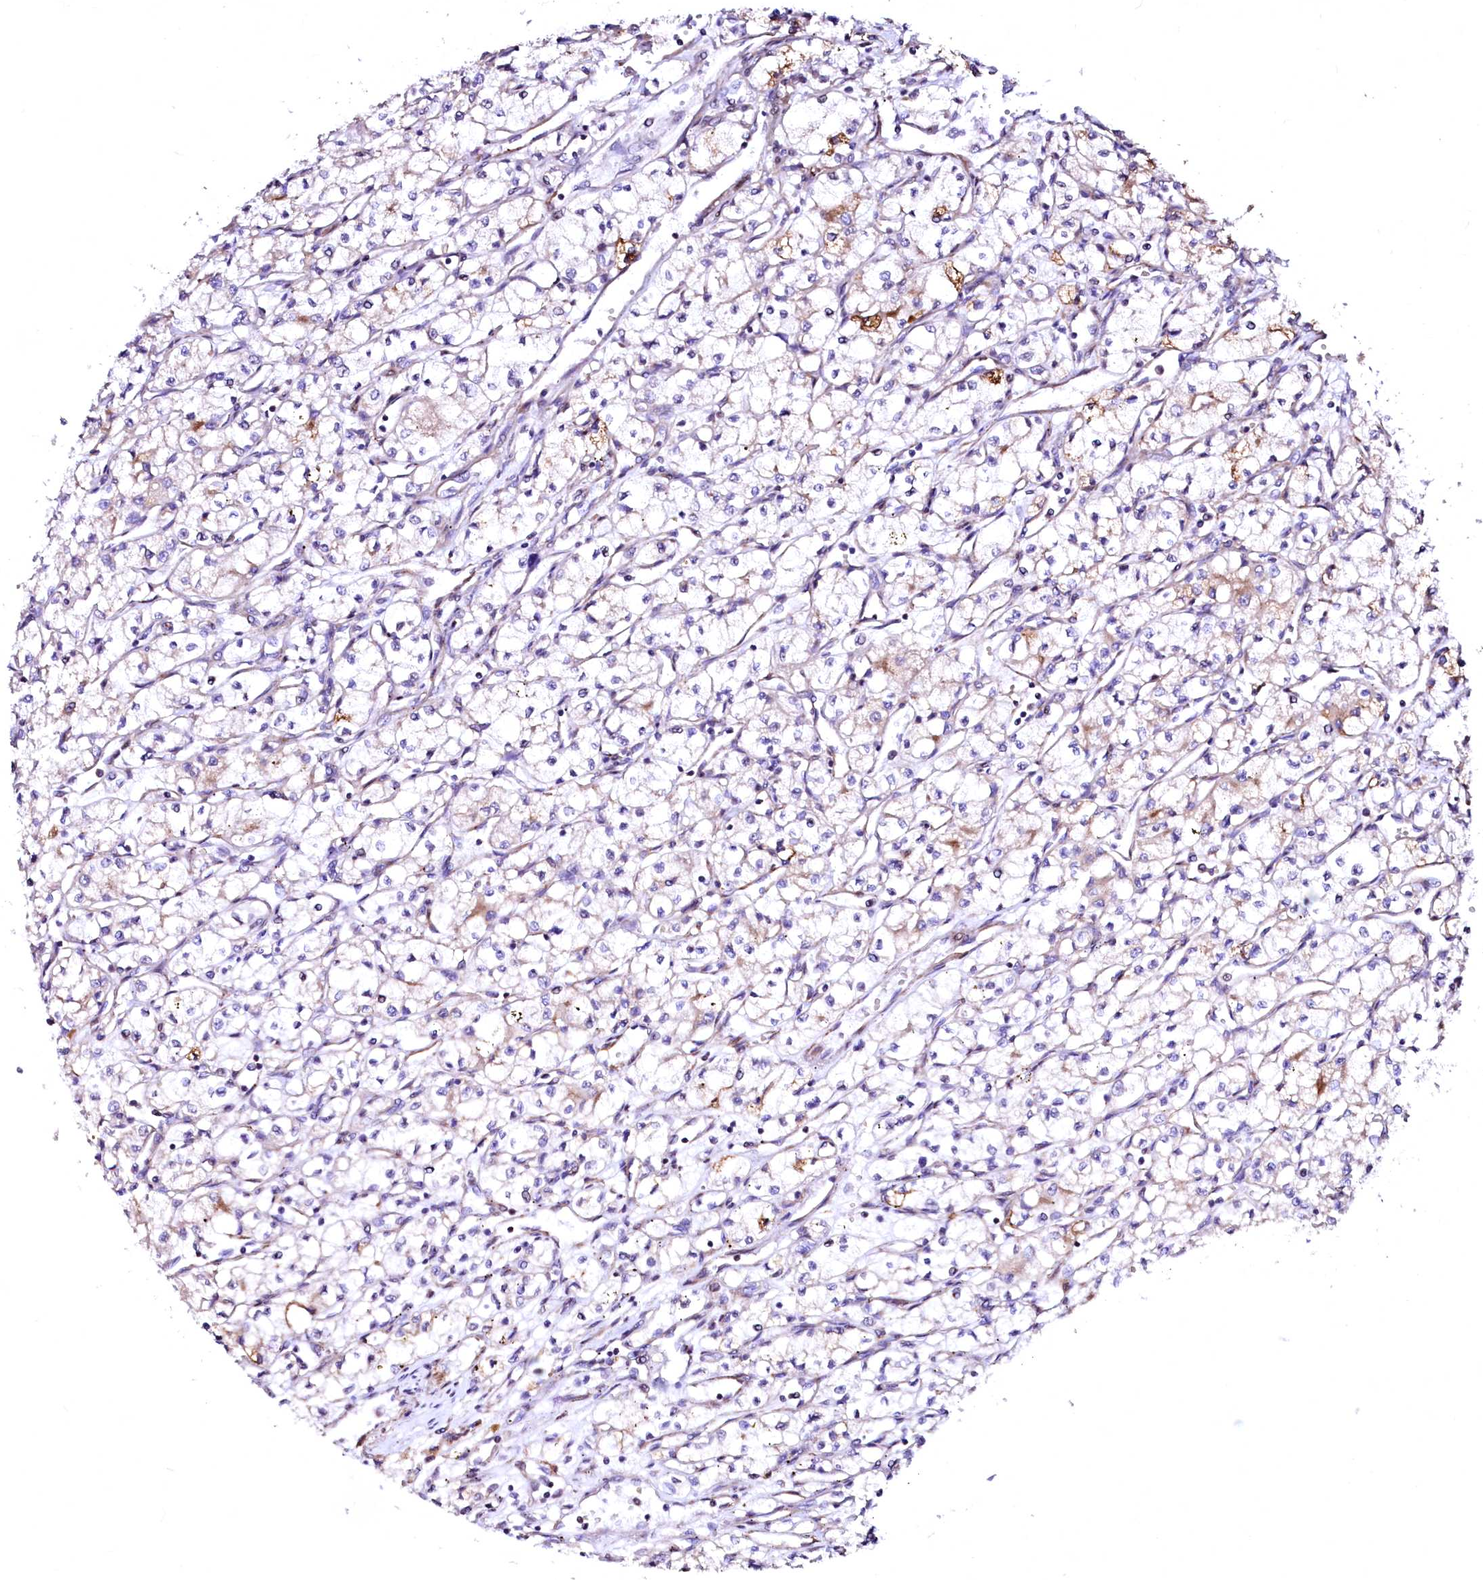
{"staining": {"intensity": "weak", "quantity": "<25%", "location": "cytoplasmic/membranous"}, "tissue": "renal cancer", "cell_type": "Tumor cells", "image_type": "cancer", "snomed": [{"axis": "morphology", "description": "Adenocarcinoma, NOS"}, {"axis": "topography", "description": "Kidney"}], "caption": "Immunohistochemistry (IHC) of human renal cancer (adenocarcinoma) displays no staining in tumor cells.", "gene": "GPR176", "patient": {"sex": "male", "age": 59}}